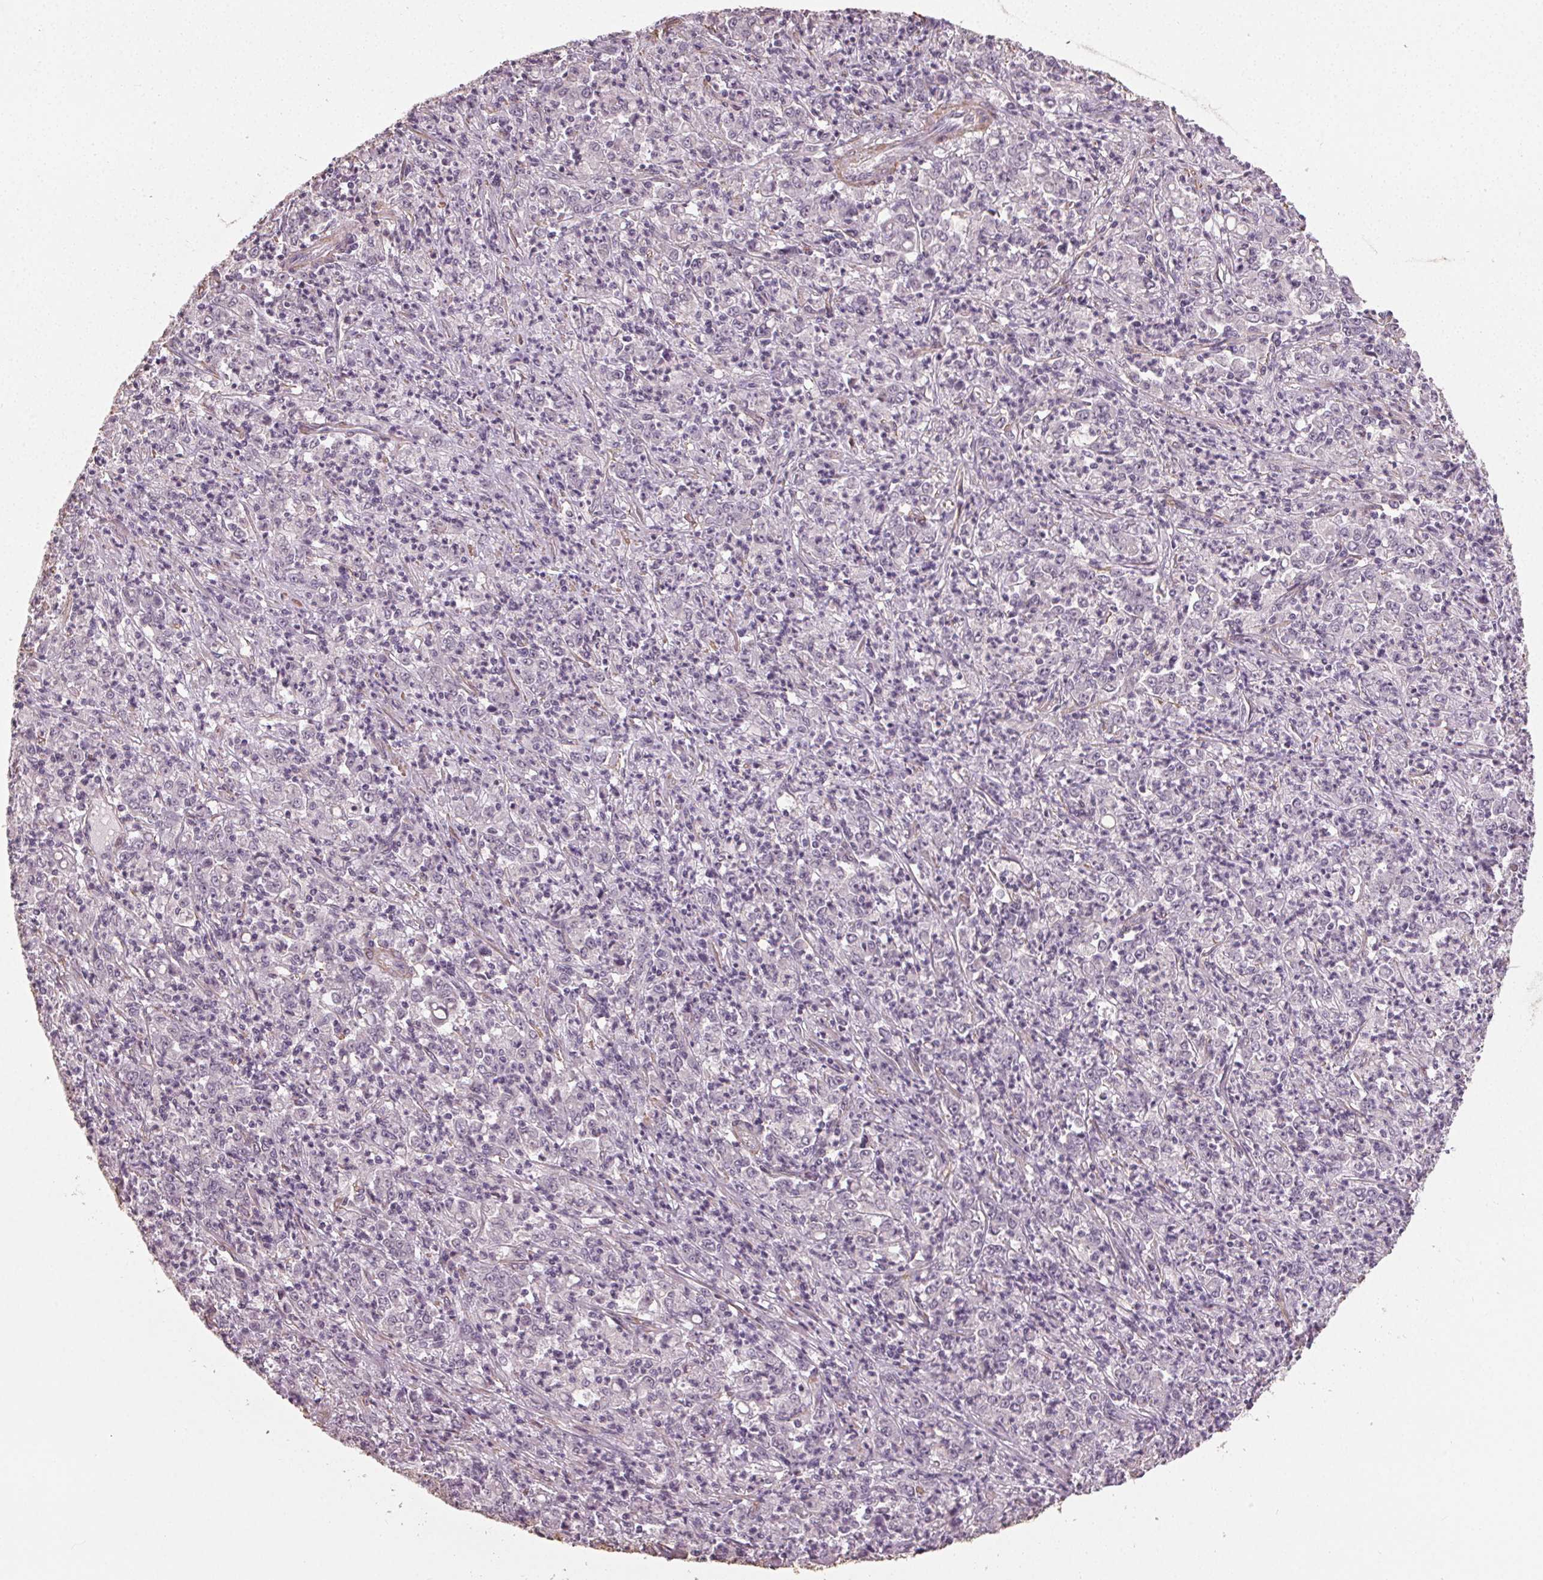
{"staining": {"intensity": "negative", "quantity": "none", "location": "none"}, "tissue": "stomach cancer", "cell_type": "Tumor cells", "image_type": "cancer", "snomed": [{"axis": "morphology", "description": "Adenocarcinoma, NOS"}, {"axis": "topography", "description": "Stomach, lower"}], "caption": "Tumor cells are negative for protein expression in human adenocarcinoma (stomach). (Stains: DAB immunohistochemistry with hematoxylin counter stain, Microscopy: brightfield microscopy at high magnification).", "gene": "PKP1", "patient": {"sex": "female", "age": 71}}